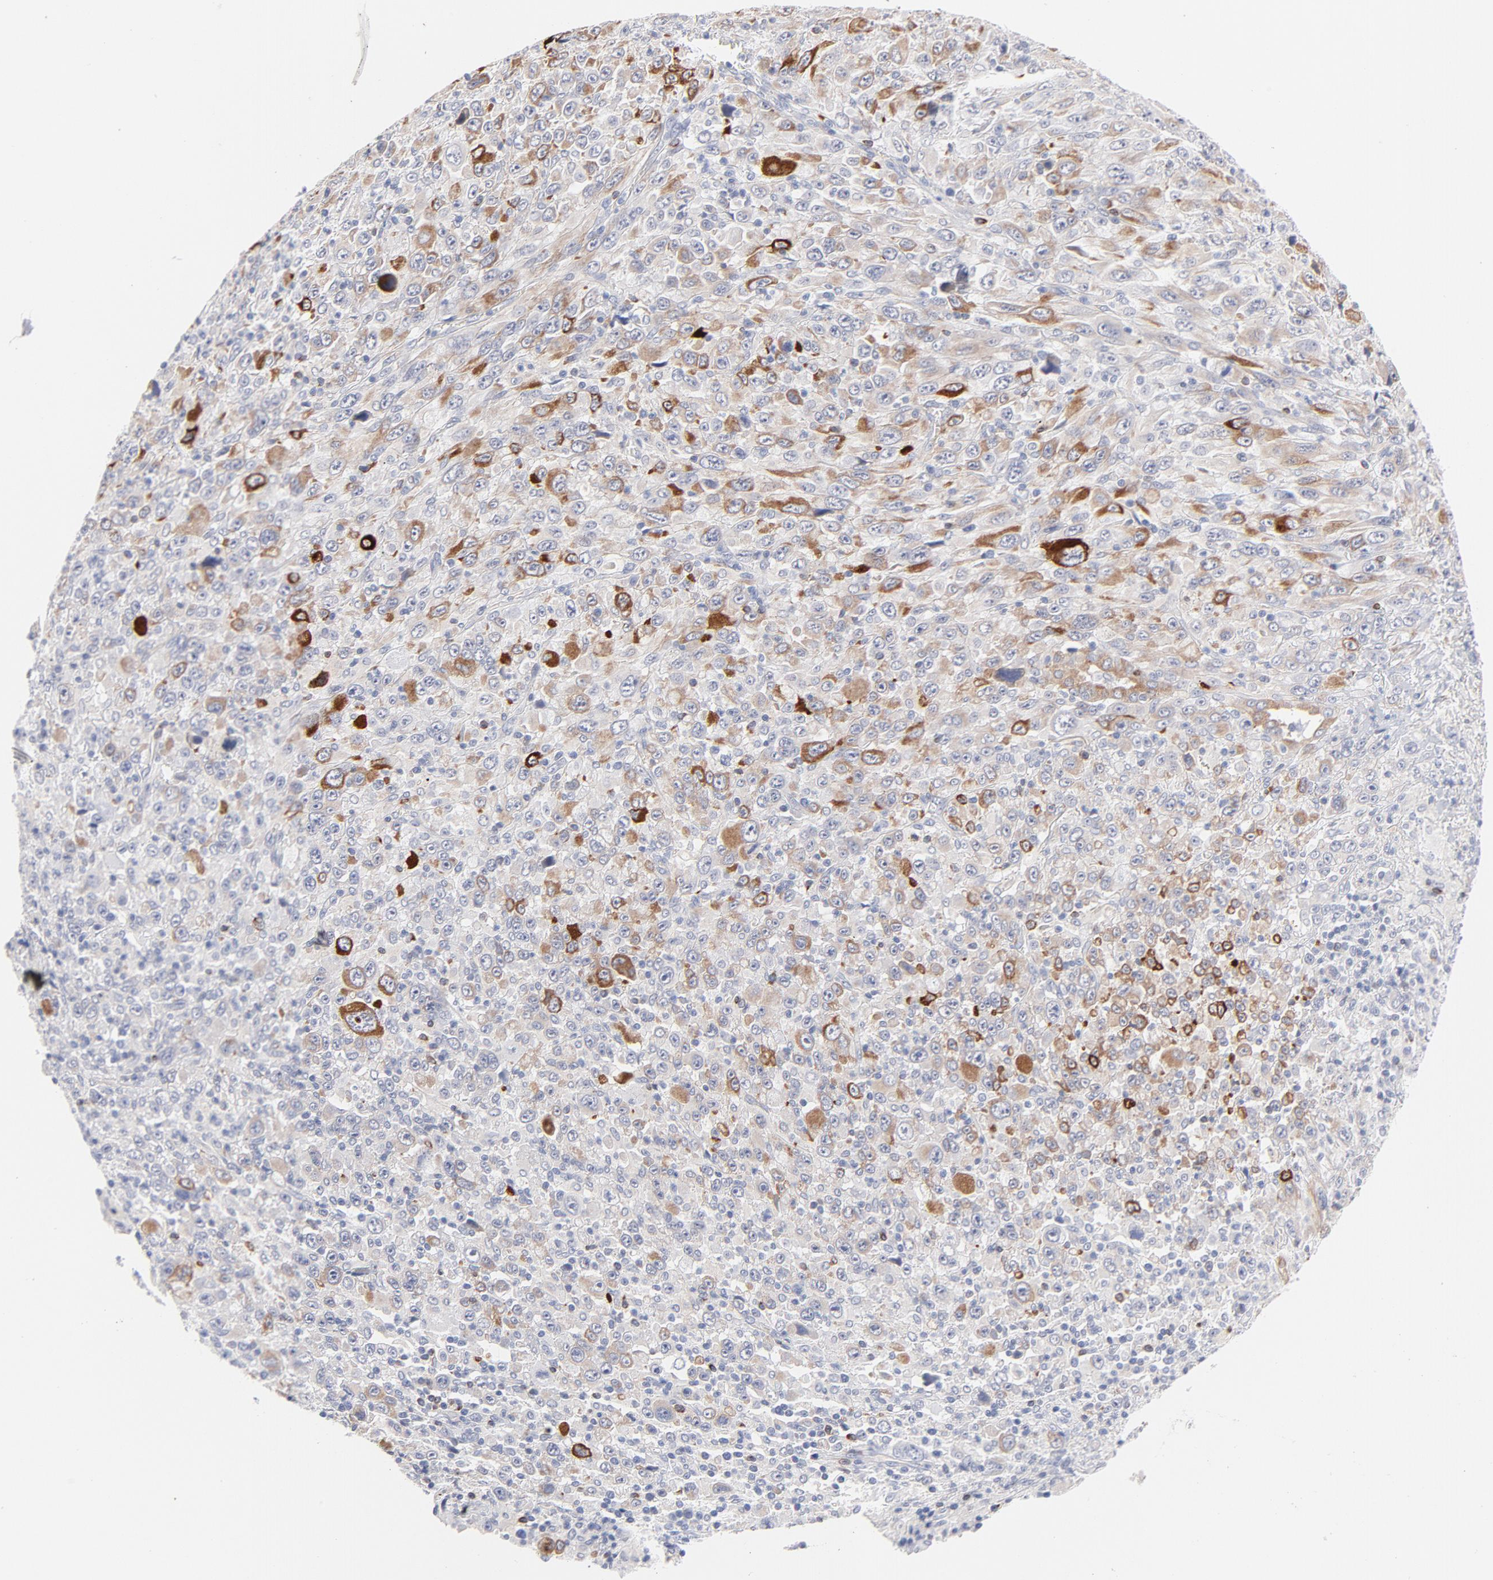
{"staining": {"intensity": "strong", "quantity": "<25%", "location": "cytoplasmic/membranous"}, "tissue": "melanoma", "cell_type": "Tumor cells", "image_type": "cancer", "snomed": [{"axis": "morphology", "description": "Malignant melanoma, Metastatic site"}, {"axis": "topography", "description": "Skin"}], "caption": "Immunohistochemistry image of neoplastic tissue: malignant melanoma (metastatic site) stained using IHC demonstrates medium levels of strong protein expression localized specifically in the cytoplasmic/membranous of tumor cells, appearing as a cytoplasmic/membranous brown color.", "gene": "MID1", "patient": {"sex": "female", "age": 56}}